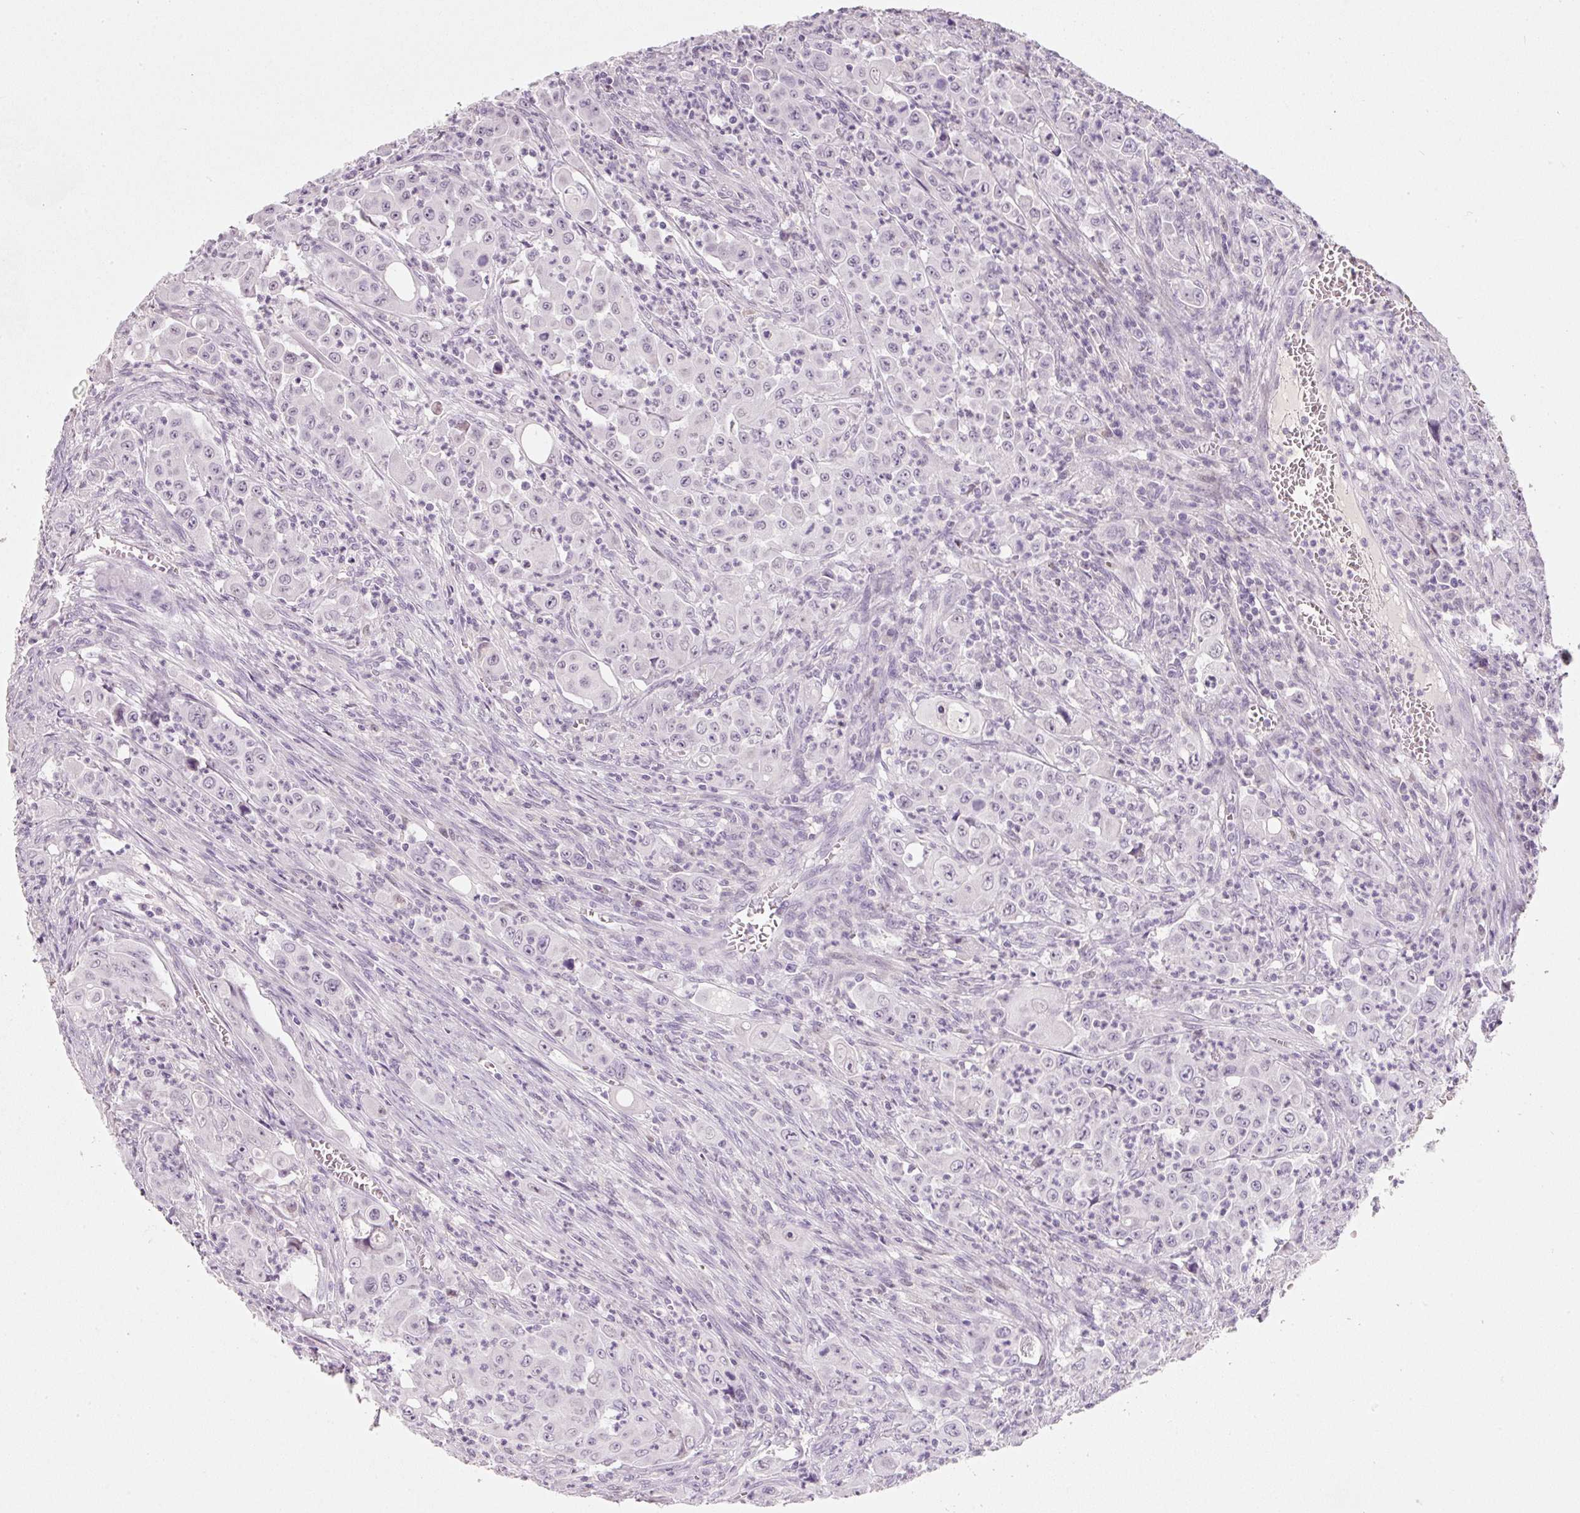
{"staining": {"intensity": "negative", "quantity": "none", "location": "none"}, "tissue": "colorectal cancer", "cell_type": "Tumor cells", "image_type": "cancer", "snomed": [{"axis": "morphology", "description": "Adenocarcinoma, NOS"}, {"axis": "topography", "description": "Colon"}], "caption": "Human adenocarcinoma (colorectal) stained for a protein using immunohistochemistry reveals no expression in tumor cells.", "gene": "ENSG00000206549", "patient": {"sex": "male", "age": 51}}